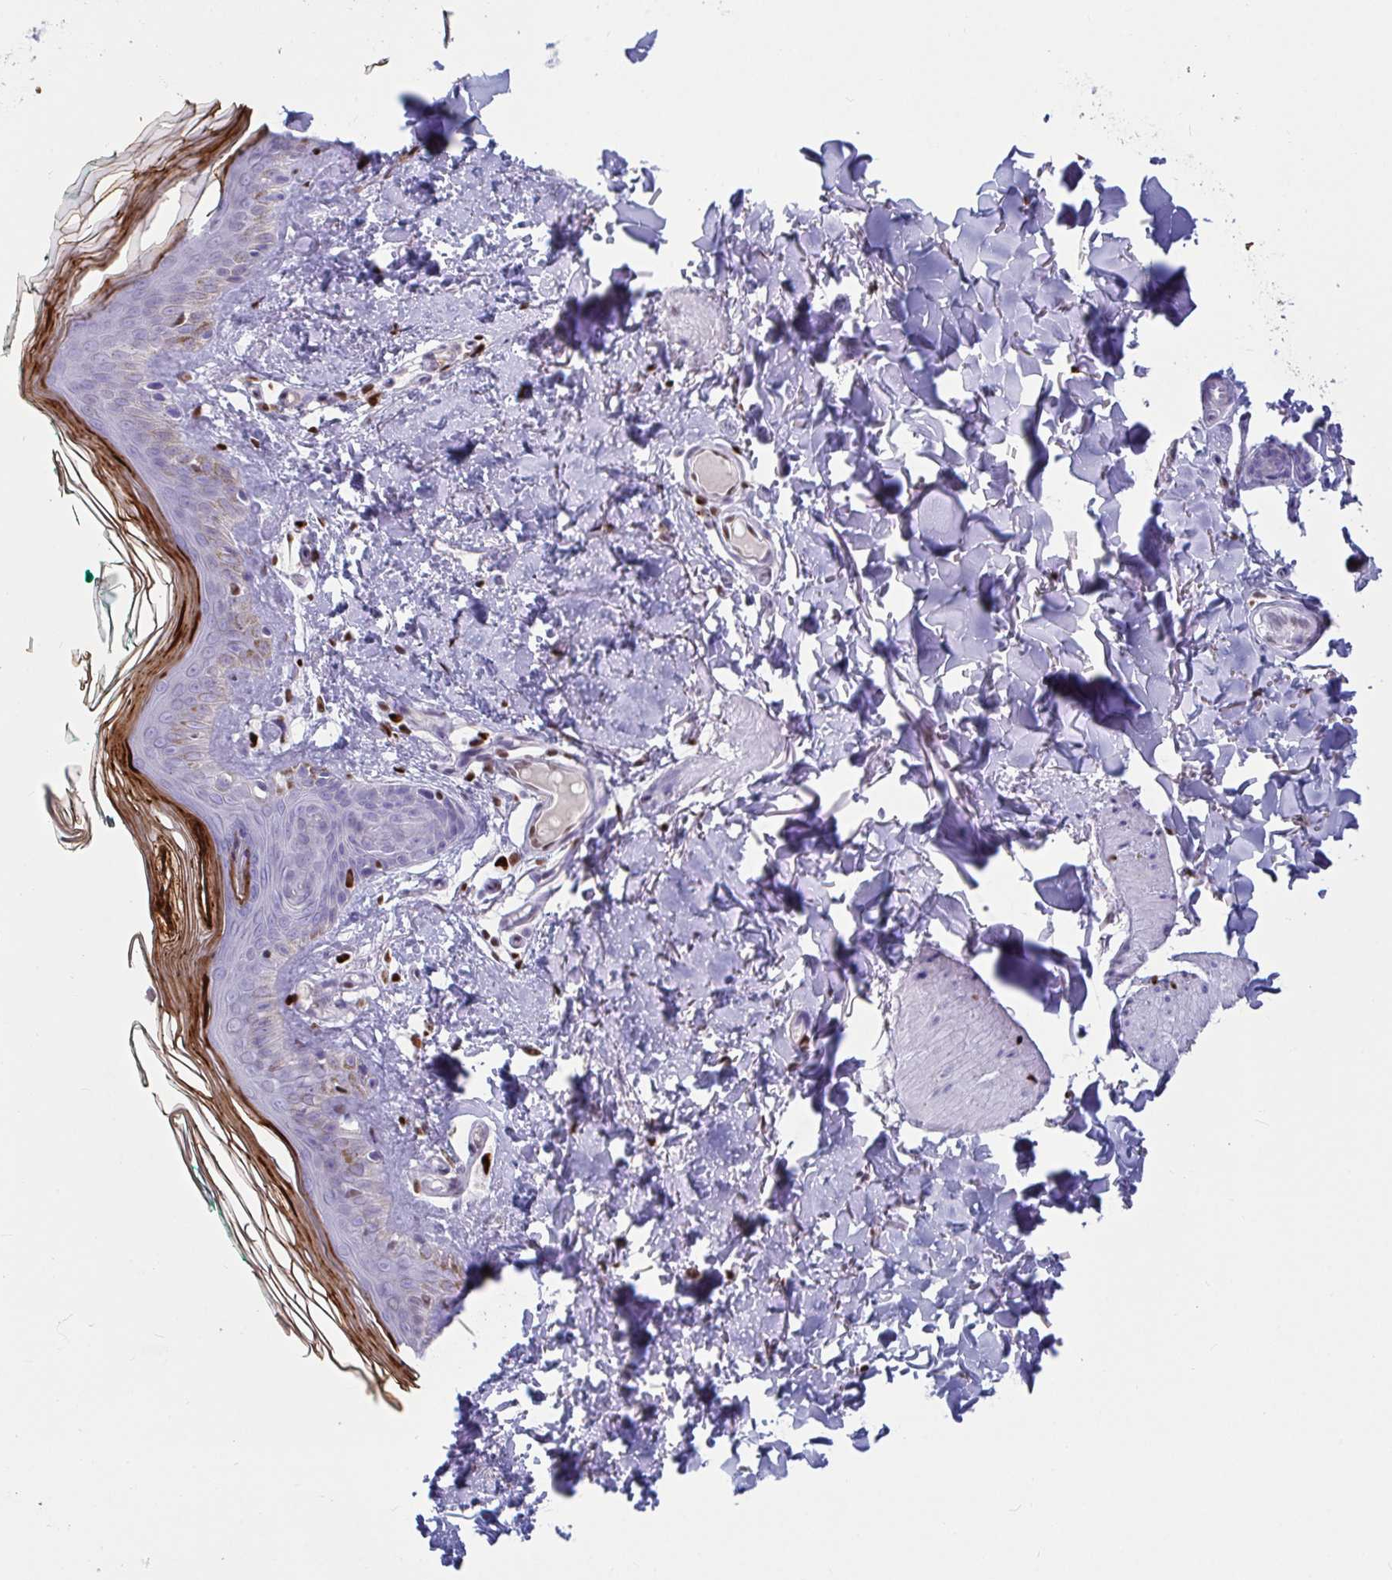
{"staining": {"intensity": "negative", "quantity": "none", "location": "none"}, "tissue": "skin", "cell_type": "Fibroblasts", "image_type": "normal", "snomed": [{"axis": "morphology", "description": "Normal tissue, NOS"}, {"axis": "topography", "description": "Skin"}, {"axis": "topography", "description": "Peripheral nerve tissue"}], "caption": "The immunohistochemistry image has no significant expression in fibroblasts of skin.", "gene": "ZNF586", "patient": {"sex": "female", "age": 45}}